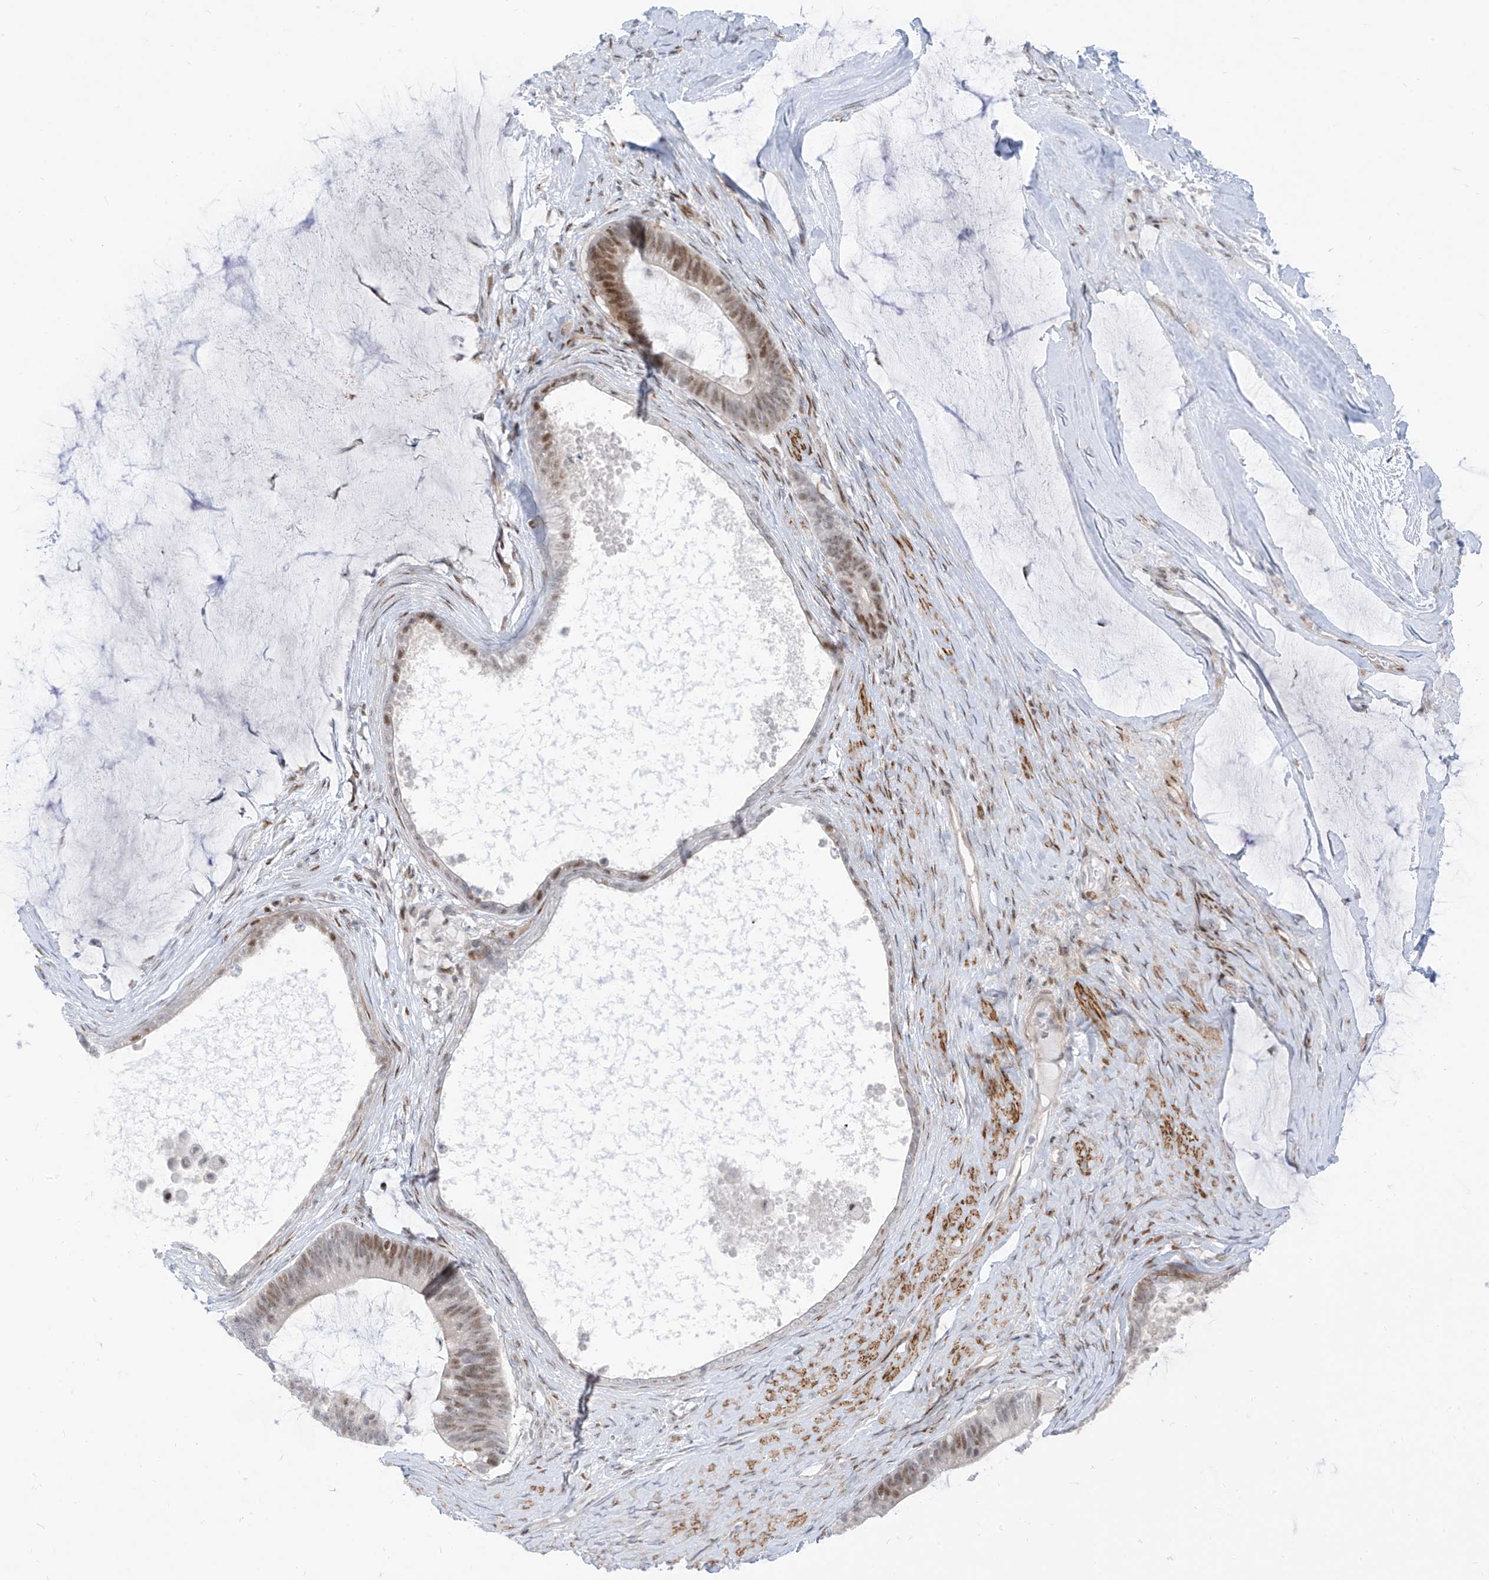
{"staining": {"intensity": "moderate", "quantity": "25%-75%", "location": "nuclear"}, "tissue": "ovarian cancer", "cell_type": "Tumor cells", "image_type": "cancer", "snomed": [{"axis": "morphology", "description": "Cystadenocarcinoma, mucinous, NOS"}, {"axis": "topography", "description": "Ovary"}], "caption": "Protein analysis of mucinous cystadenocarcinoma (ovarian) tissue exhibits moderate nuclear staining in about 25%-75% of tumor cells.", "gene": "LIN9", "patient": {"sex": "female", "age": 61}}